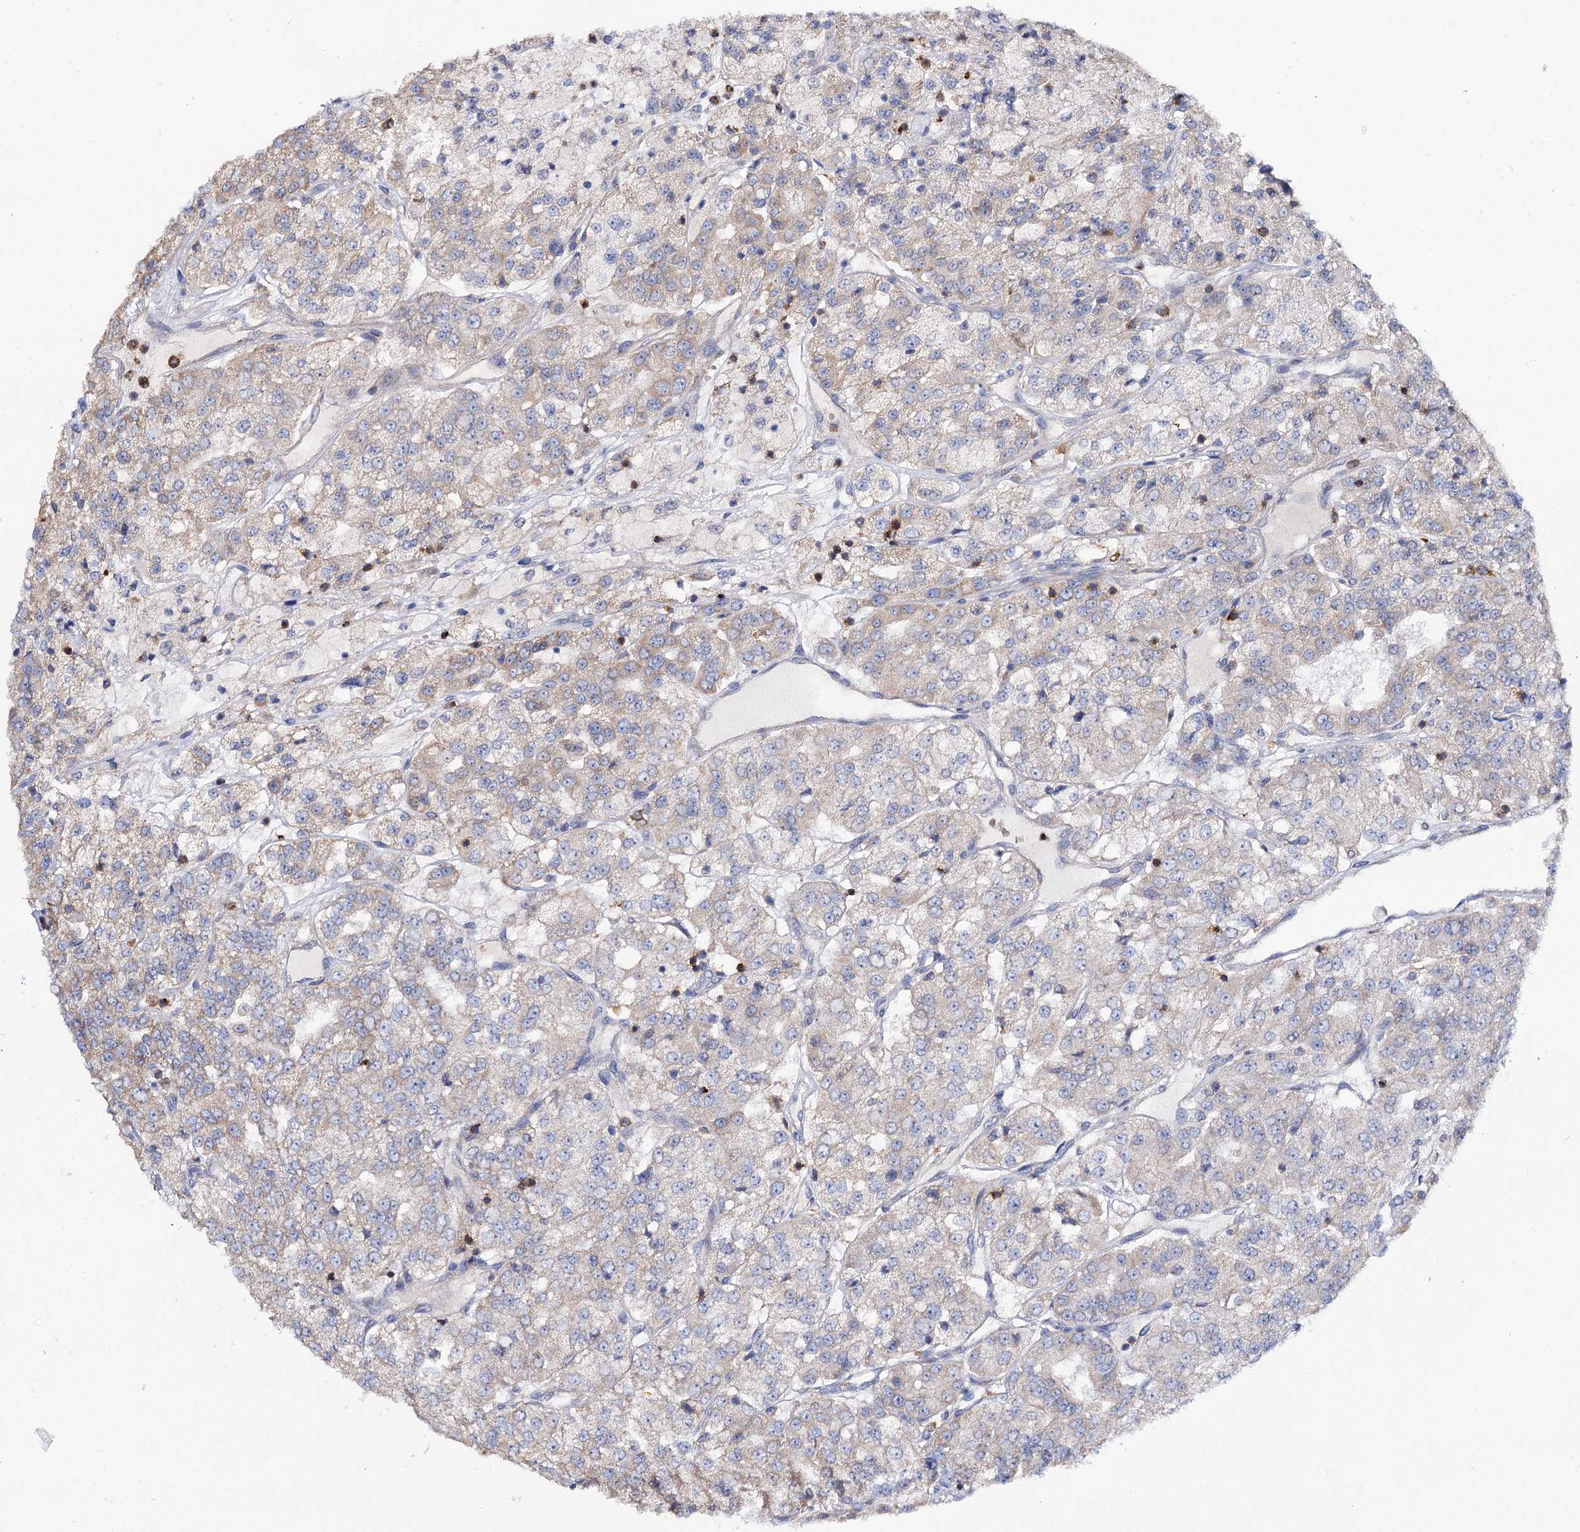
{"staining": {"intensity": "moderate", "quantity": ">75%", "location": "cytoplasmic/membranous"}, "tissue": "renal cancer", "cell_type": "Tumor cells", "image_type": "cancer", "snomed": [{"axis": "morphology", "description": "Adenocarcinoma, NOS"}, {"axis": "topography", "description": "Kidney"}], "caption": "The micrograph reveals a brown stain indicating the presence of a protein in the cytoplasmic/membranous of tumor cells in adenocarcinoma (renal).", "gene": "UBASH3B", "patient": {"sex": "female", "age": 63}}